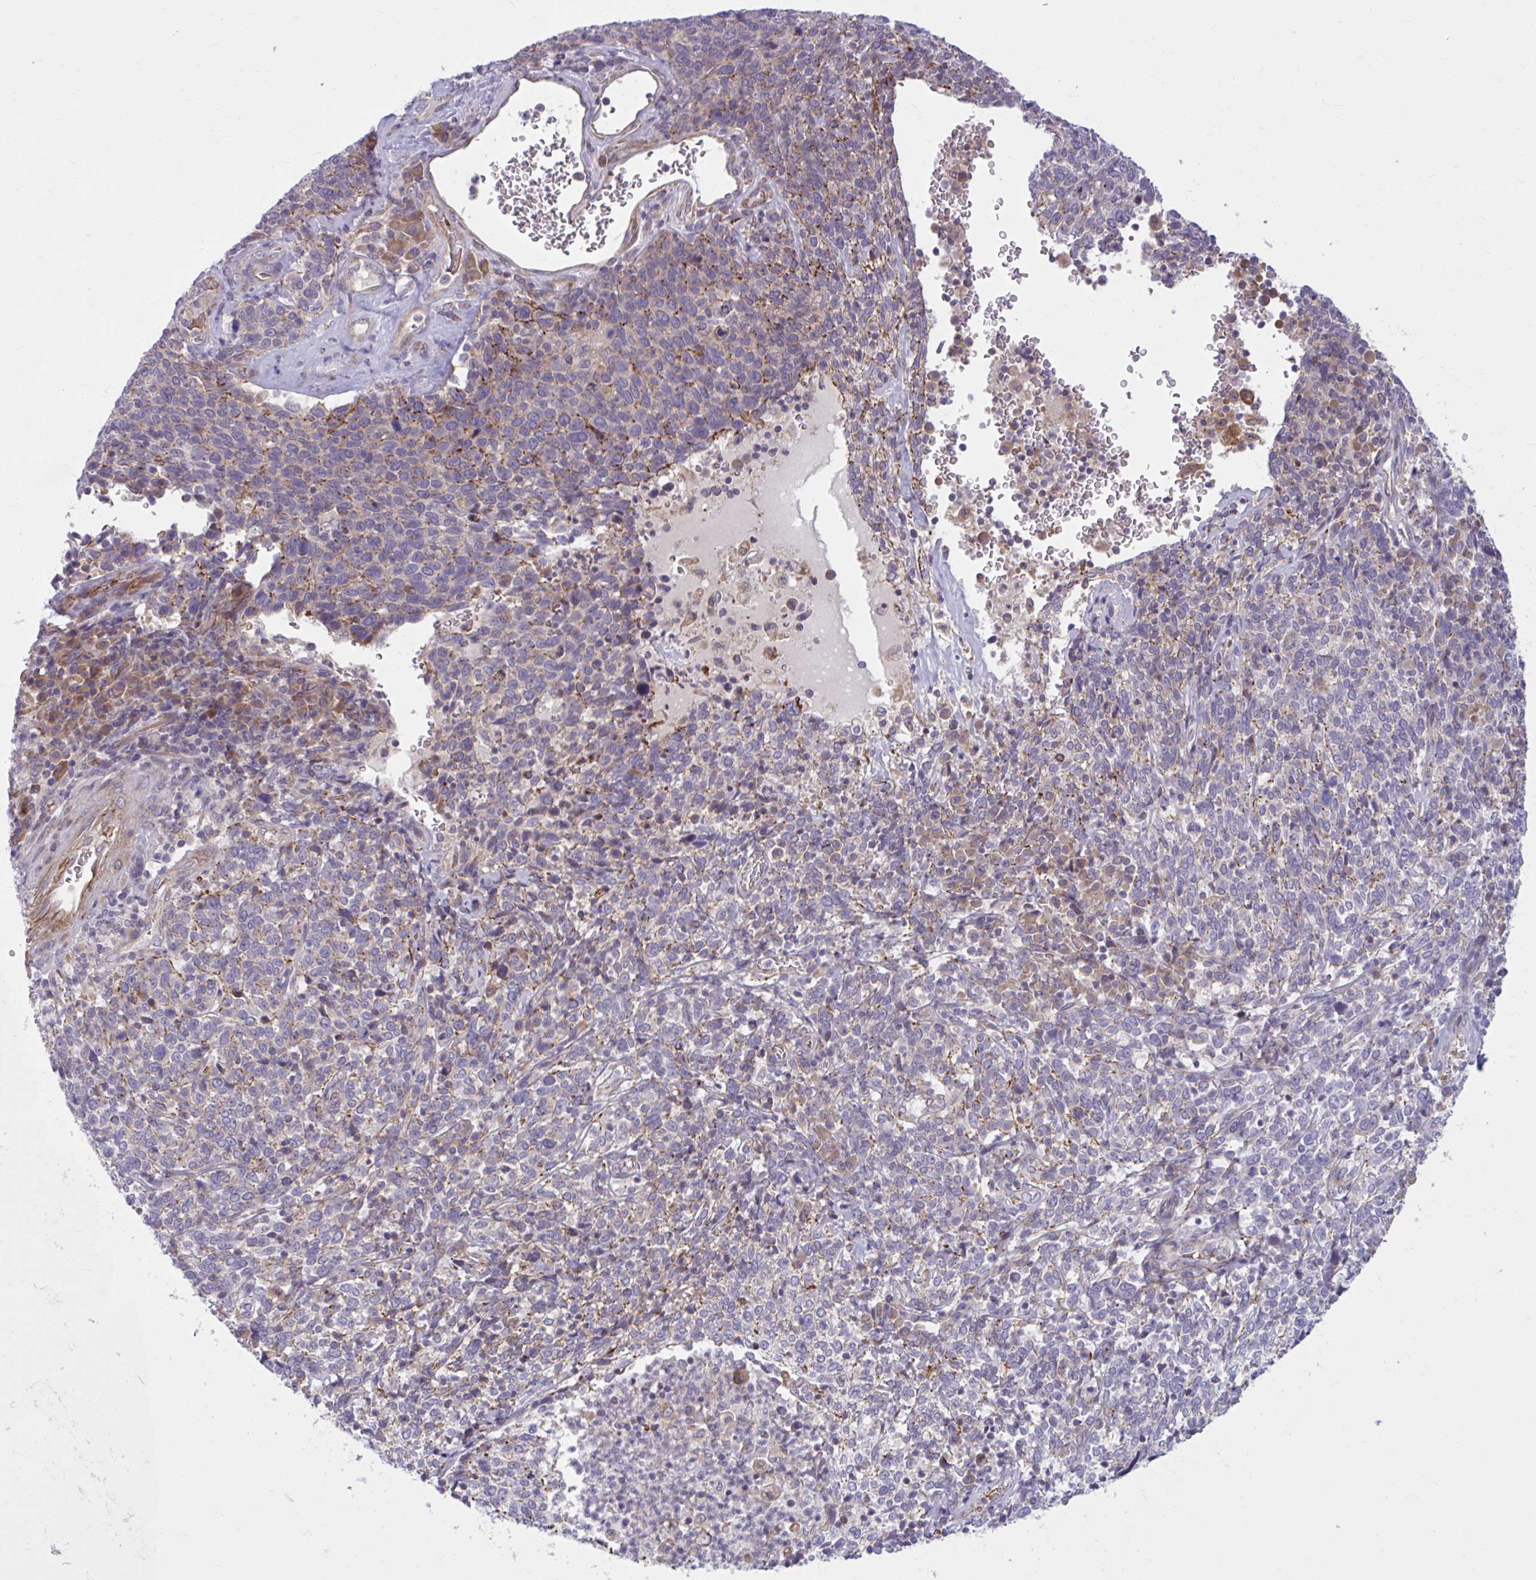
{"staining": {"intensity": "negative", "quantity": "none", "location": "none"}, "tissue": "cervical cancer", "cell_type": "Tumor cells", "image_type": "cancer", "snomed": [{"axis": "morphology", "description": "Squamous cell carcinoma, NOS"}, {"axis": "topography", "description": "Cervix"}], "caption": "This image is of squamous cell carcinoma (cervical) stained with IHC to label a protein in brown with the nuclei are counter-stained blue. There is no positivity in tumor cells.", "gene": "SNF8", "patient": {"sex": "female", "age": 46}}